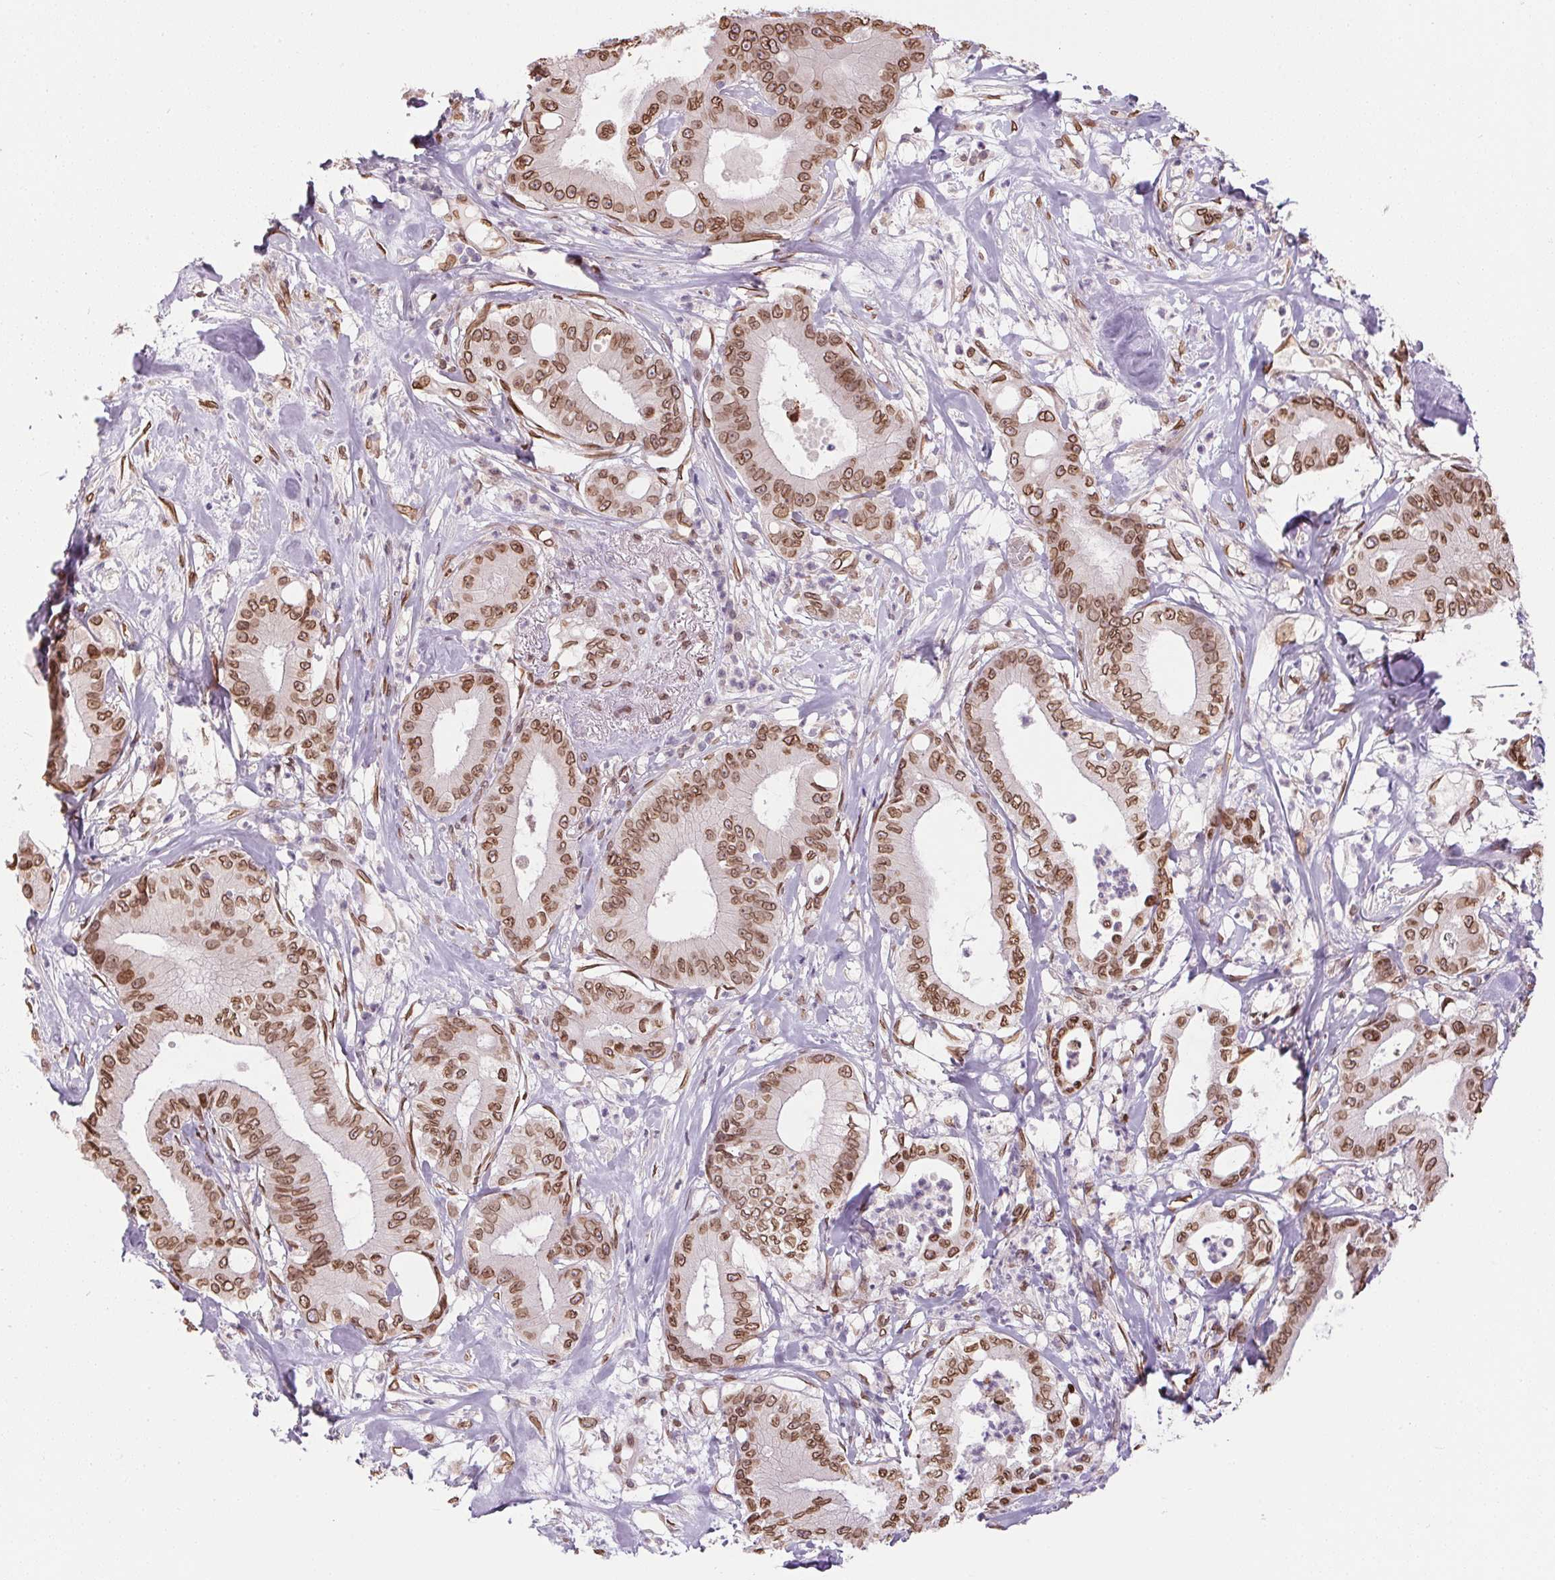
{"staining": {"intensity": "moderate", "quantity": ">75%", "location": "cytoplasmic/membranous,nuclear"}, "tissue": "pancreatic cancer", "cell_type": "Tumor cells", "image_type": "cancer", "snomed": [{"axis": "morphology", "description": "Adenocarcinoma, NOS"}, {"axis": "topography", "description": "Pancreas"}], "caption": "A micrograph of pancreatic adenocarcinoma stained for a protein shows moderate cytoplasmic/membranous and nuclear brown staining in tumor cells.", "gene": "TMEM175", "patient": {"sex": "male", "age": 71}}